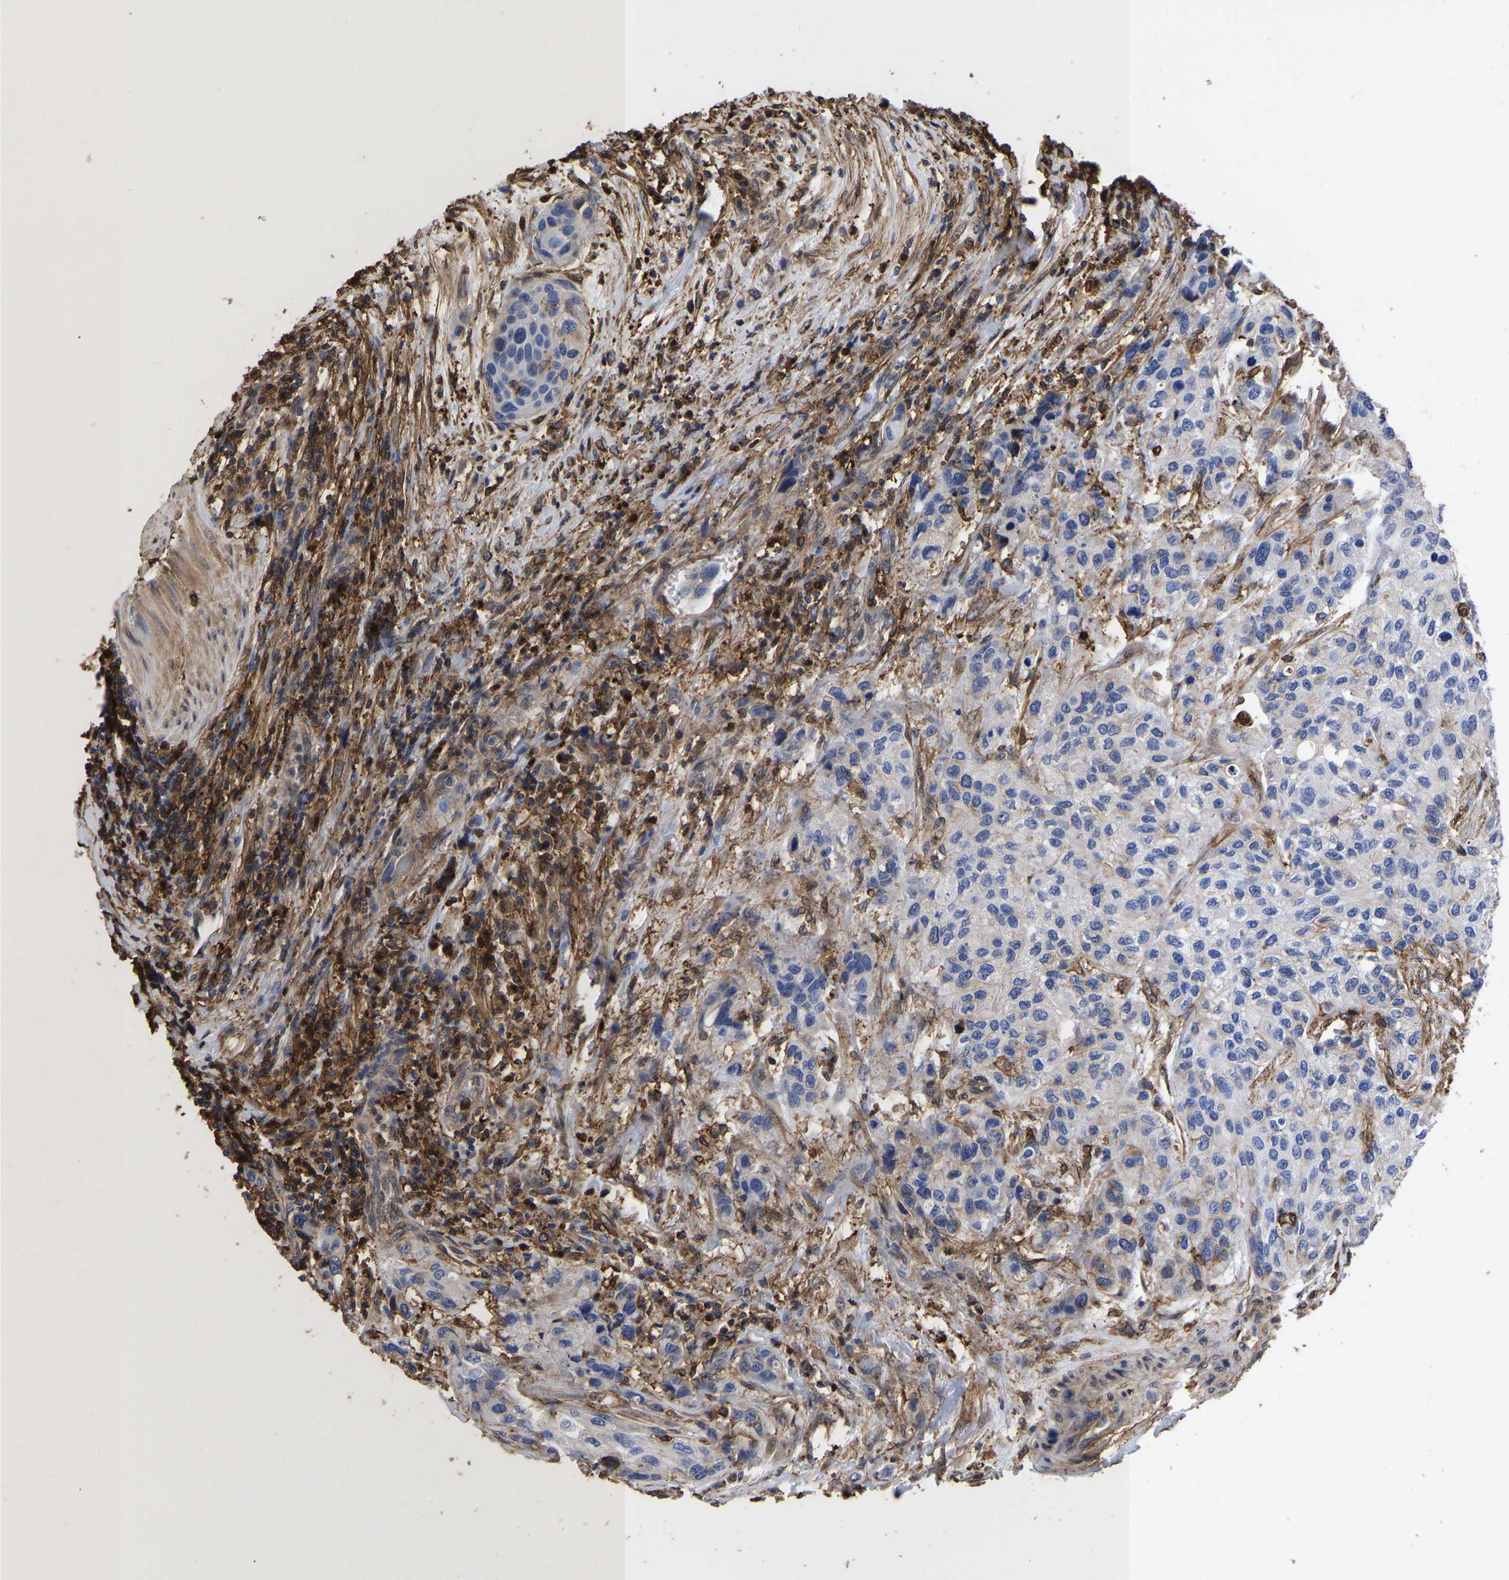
{"staining": {"intensity": "negative", "quantity": "none", "location": "none"}, "tissue": "urothelial cancer", "cell_type": "Tumor cells", "image_type": "cancer", "snomed": [{"axis": "morphology", "description": "Urothelial carcinoma, High grade"}, {"axis": "topography", "description": "Urinary bladder"}], "caption": "This is a image of immunohistochemistry (IHC) staining of high-grade urothelial carcinoma, which shows no positivity in tumor cells. (DAB (3,3'-diaminobenzidine) immunohistochemistry (IHC), high magnification).", "gene": "LIF", "patient": {"sex": "female", "age": 56}}